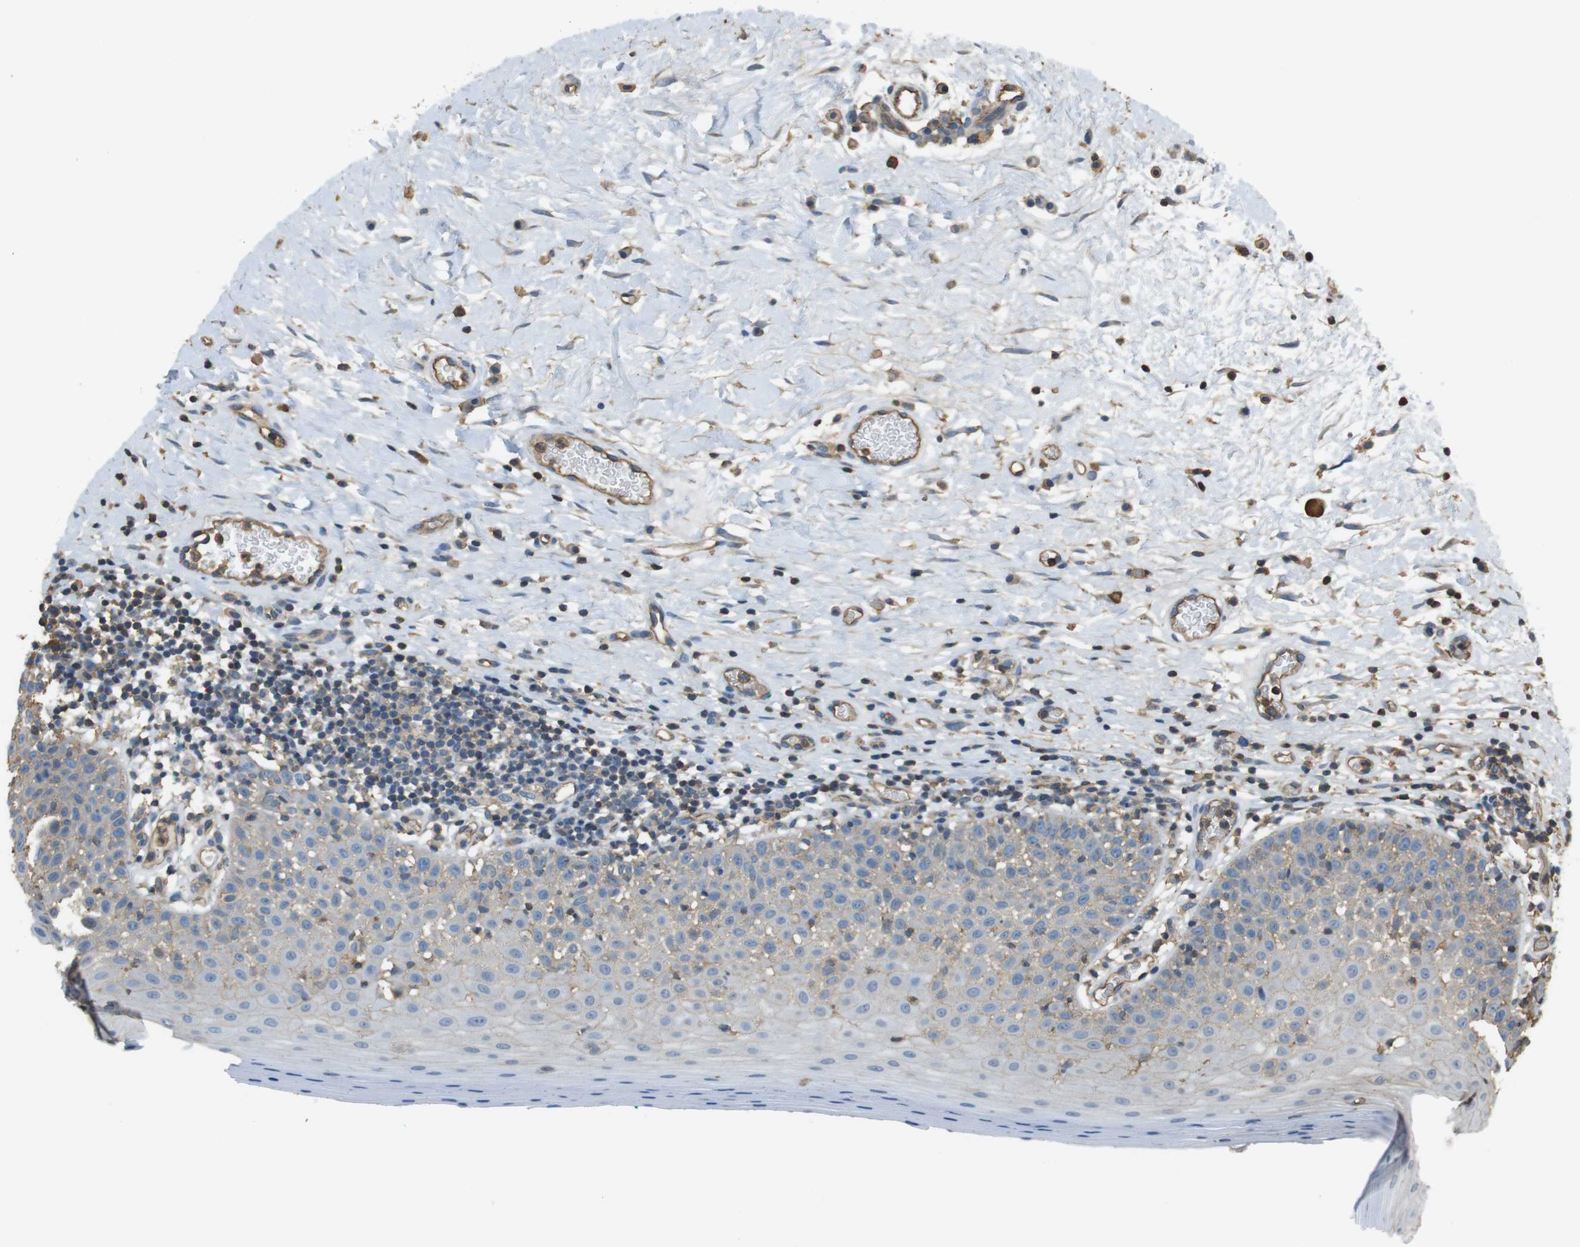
{"staining": {"intensity": "weak", "quantity": "<25%", "location": "cytoplasmic/membranous"}, "tissue": "oral mucosa", "cell_type": "Squamous epithelial cells", "image_type": "normal", "snomed": [{"axis": "morphology", "description": "Normal tissue, NOS"}, {"axis": "topography", "description": "Skeletal muscle"}, {"axis": "topography", "description": "Oral tissue"}], "caption": "A high-resolution histopathology image shows immunohistochemistry (IHC) staining of benign oral mucosa, which exhibits no significant staining in squamous epithelial cells.", "gene": "FCAR", "patient": {"sex": "male", "age": 58}}